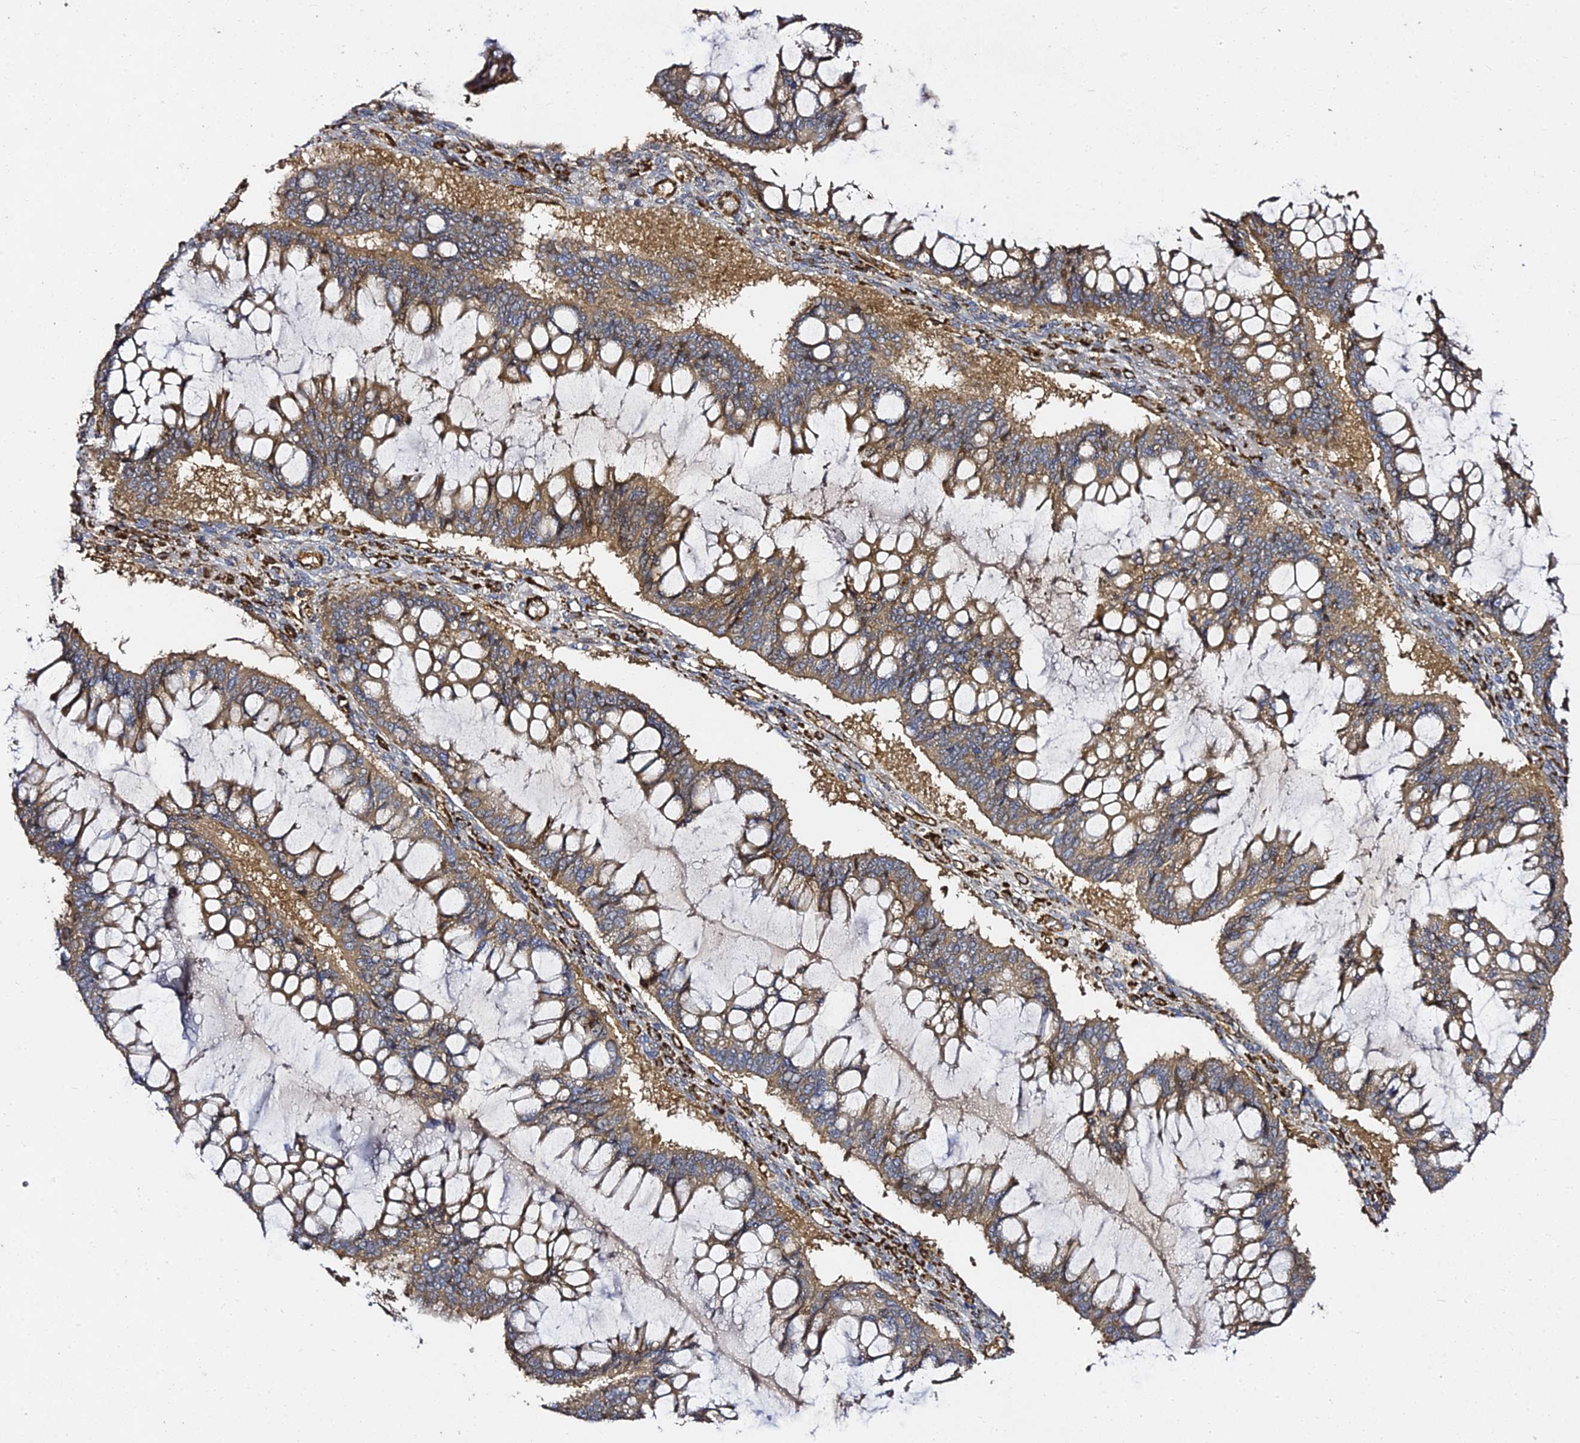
{"staining": {"intensity": "moderate", "quantity": ">75%", "location": "cytoplasmic/membranous"}, "tissue": "ovarian cancer", "cell_type": "Tumor cells", "image_type": "cancer", "snomed": [{"axis": "morphology", "description": "Cystadenocarcinoma, mucinous, NOS"}, {"axis": "topography", "description": "Ovary"}], "caption": "Brown immunohistochemical staining in human ovarian mucinous cystadenocarcinoma displays moderate cytoplasmic/membranous expression in about >75% of tumor cells.", "gene": "GRTP1", "patient": {"sex": "female", "age": 73}}